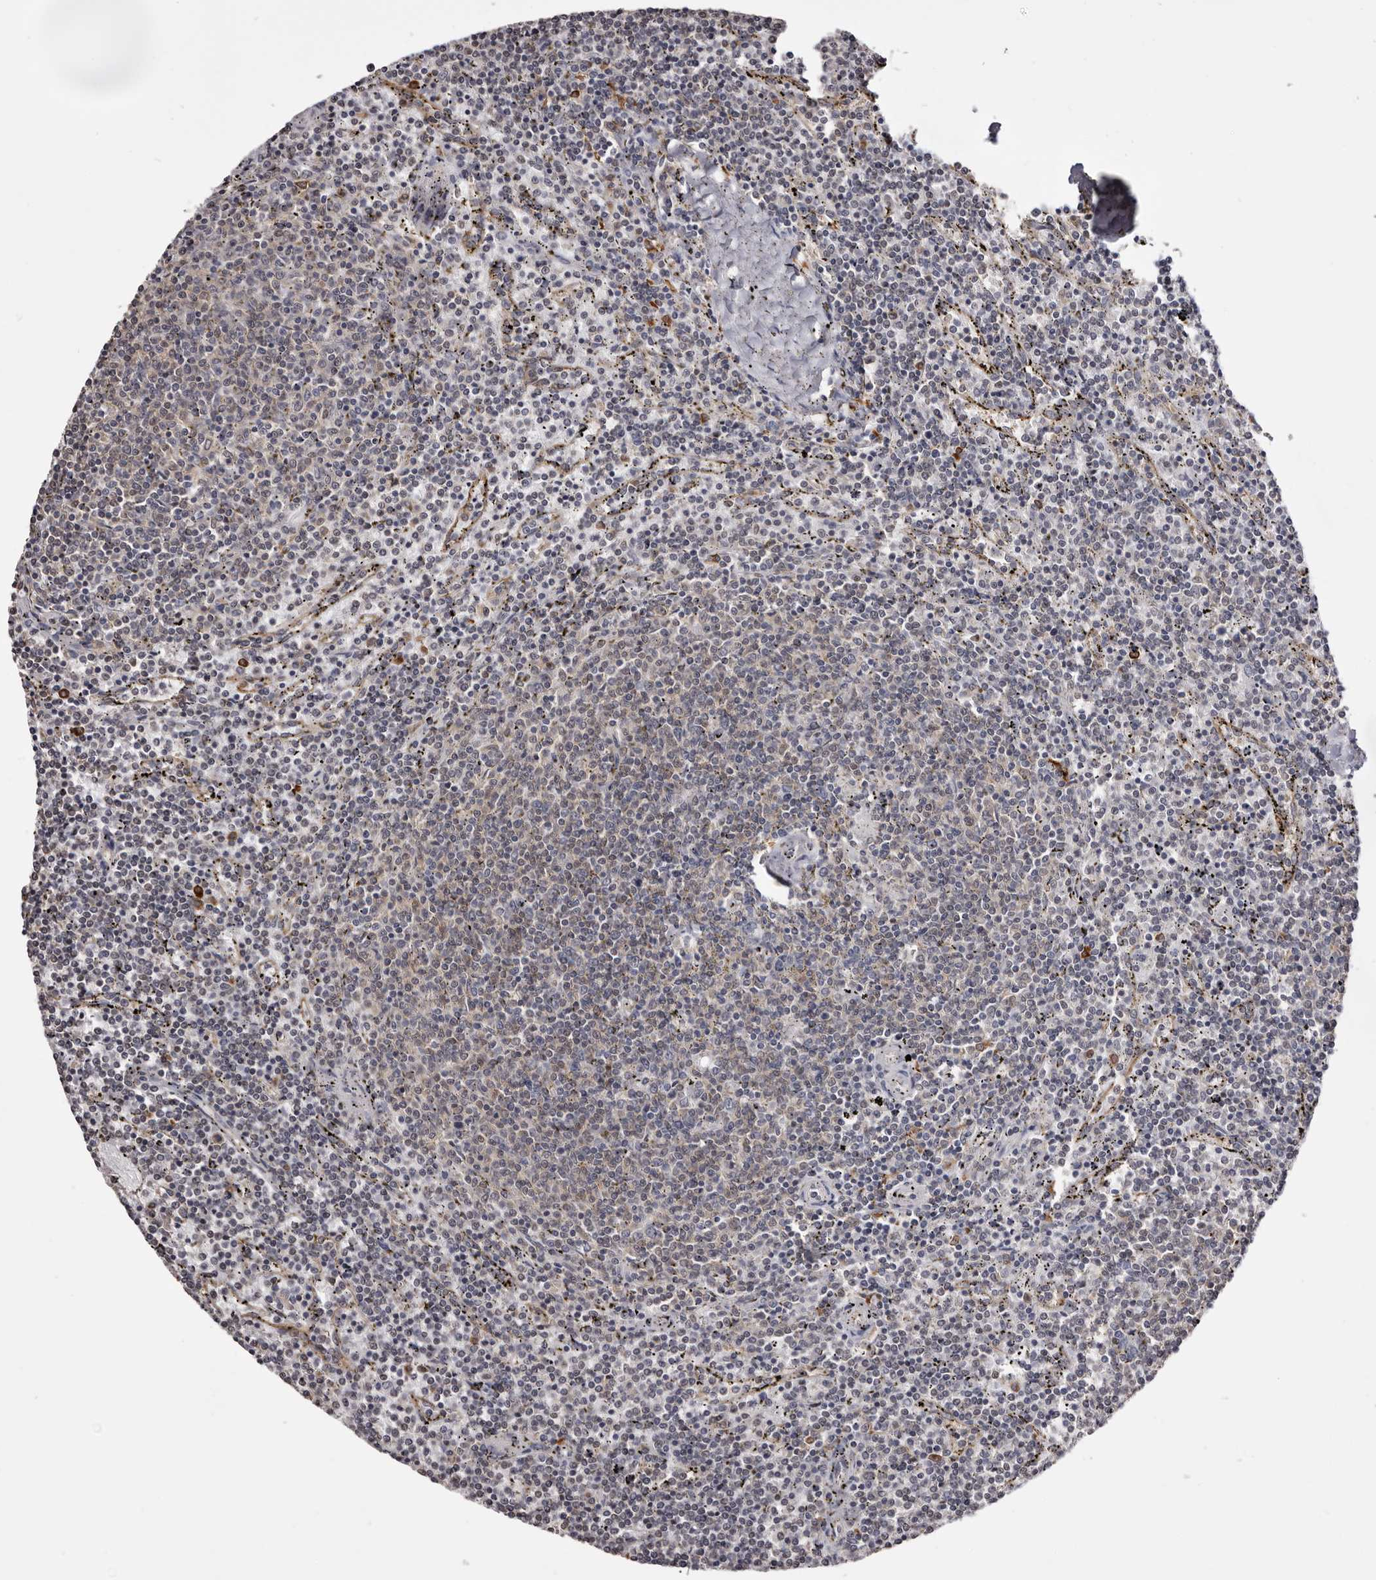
{"staining": {"intensity": "negative", "quantity": "none", "location": "none"}, "tissue": "lymphoma", "cell_type": "Tumor cells", "image_type": "cancer", "snomed": [{"axis": "morphology", "description": "Malignant lymphoma, non-Hodgkin's type, Low grade"}, {"axis": "topography", "description": "Spleen"}], "caption": "The image shows no significant staining in tumor cells of low-grade malignant lymphoma, non-Hodgkin's type.", "gene": "TNNI1", "patient": {"sex": "female", "age": 50}}